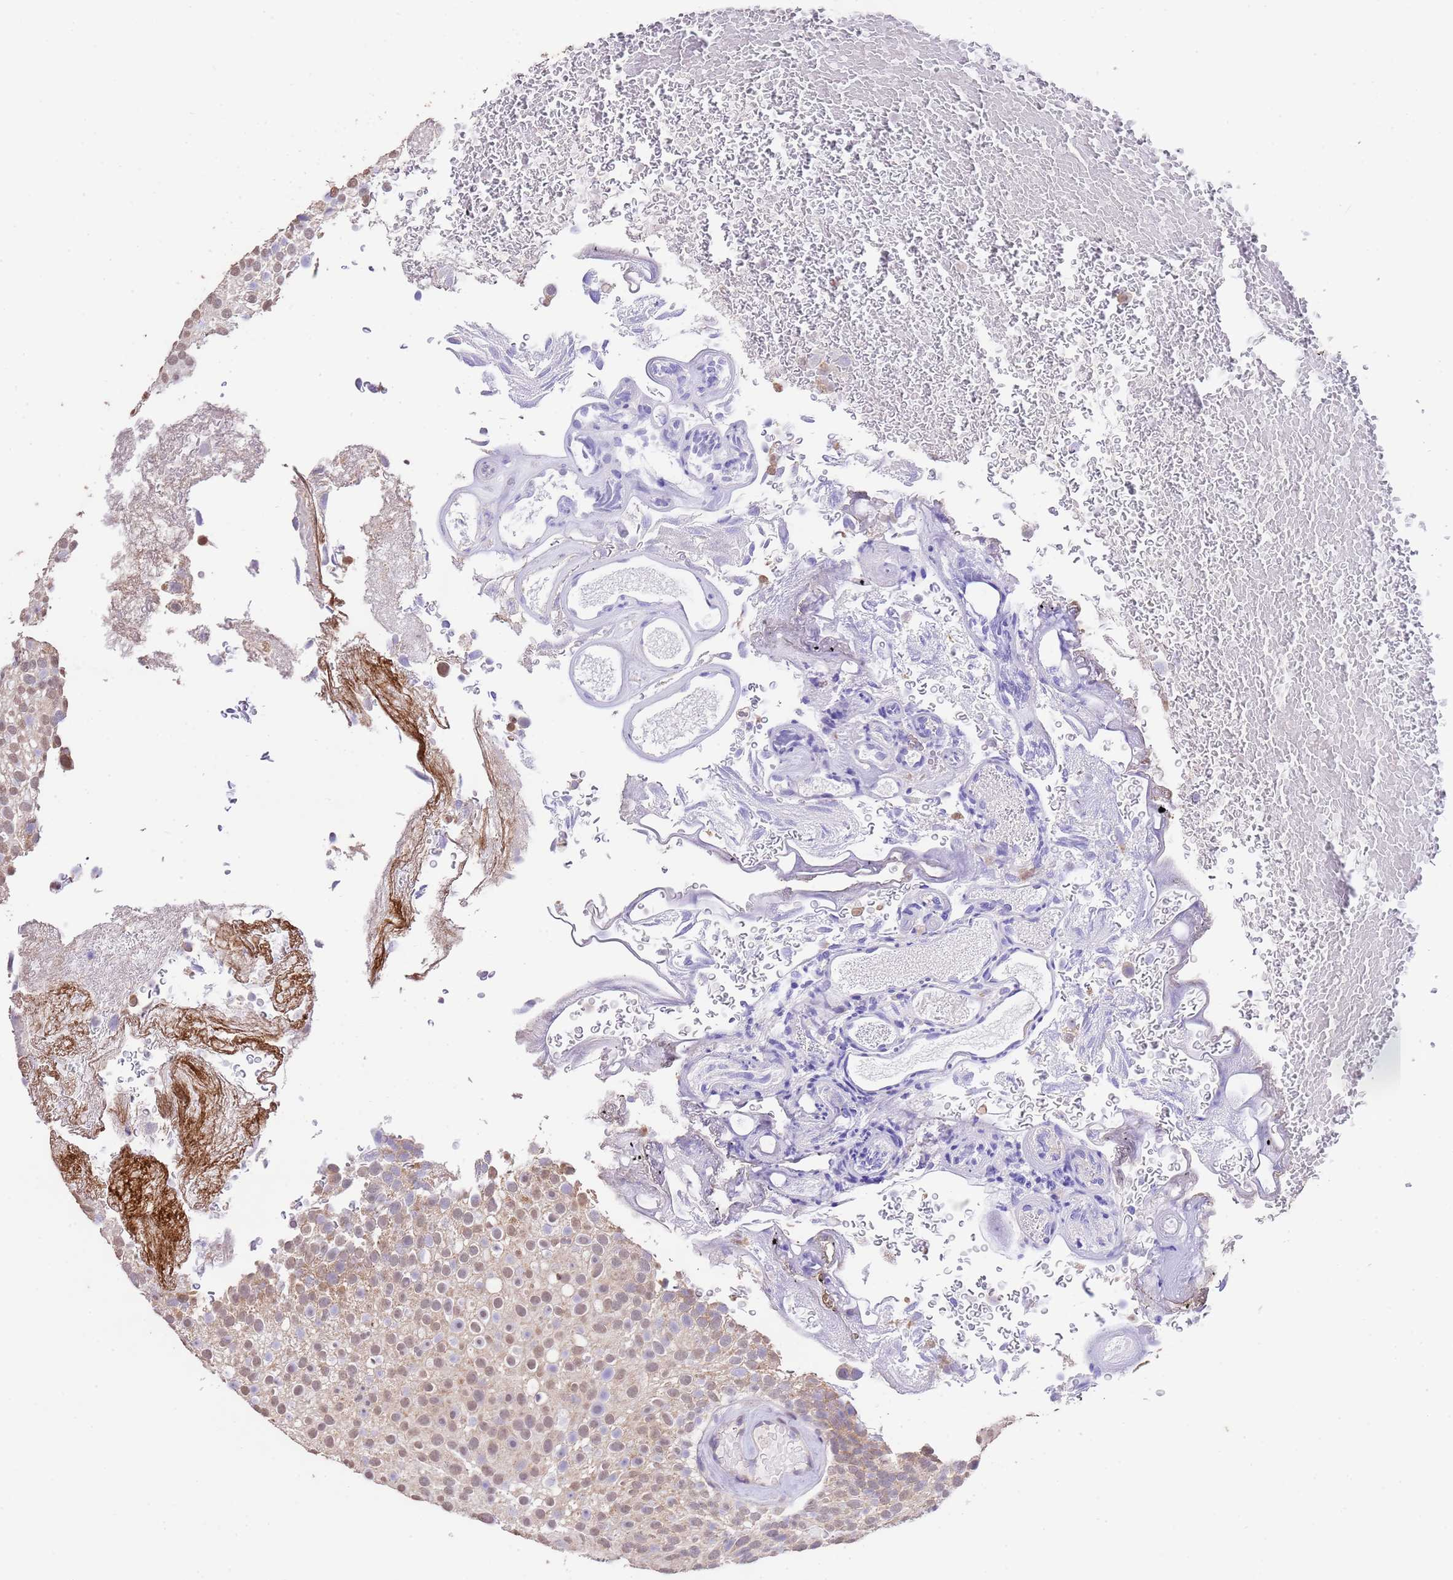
{"staining": {"intensity": "weak", "quantity": ">75%", "location": "cytoplasmic/membranous,nuclear"}, "tissue": "urothelial cancer", "cell_type": "Tumor cells", "image_type": "cancer", "snomed": [{"axis": "morphology", "description": "Urothelial carcinoma, Low grade"}, {"axis": "topography", "description": "Urinary bladder"}], "caption": "Low-grade urothelial carcinoma stained with a brown dye exhibits weak cytoplasmic/membranous and nuclear positive expression in about >75% of tumor cells.", "gene": "NPHP1", "patient": {"sex": "male", "age": 78}}